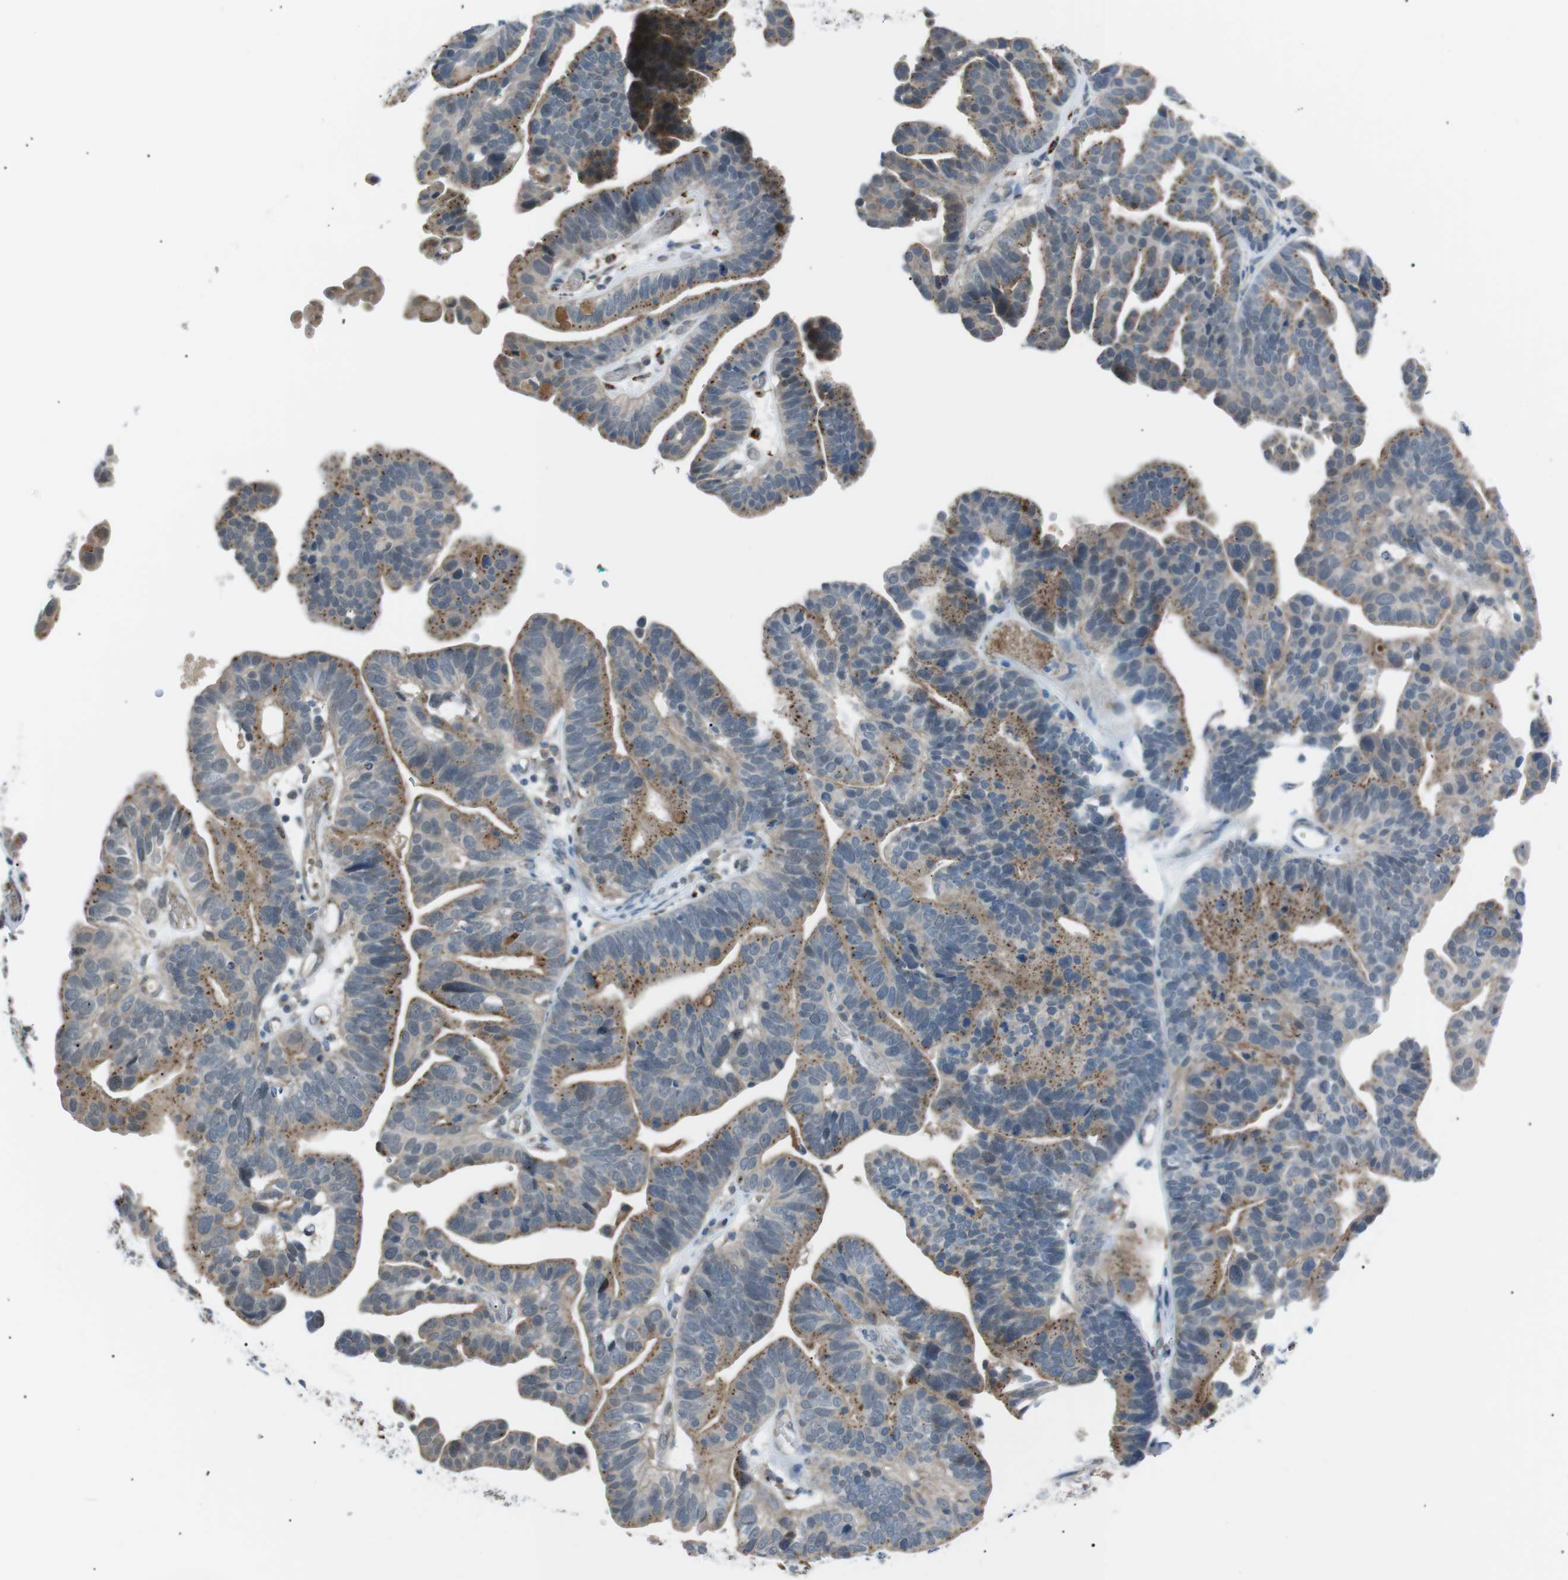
{"staining": {"intensity": "moderate", "quantity": ">75%", "location": "cytoplasmic/membranous"}, "tissue": "ovarian cancer", "cell_type": "Tumor cells", "image_type": "cancer", "snomed": [{"axis": "morphology", "description": "Cystadenocarcinoma, serous, NOS"}, {"axis": "topography", "description": "Ovary"}], "caption": "Ovarian cancer stained with a protein marker displays moderate staining in tumor cells.", "gene": "B4GALNT2", "patient": {"sex": "female", "age": 56}}